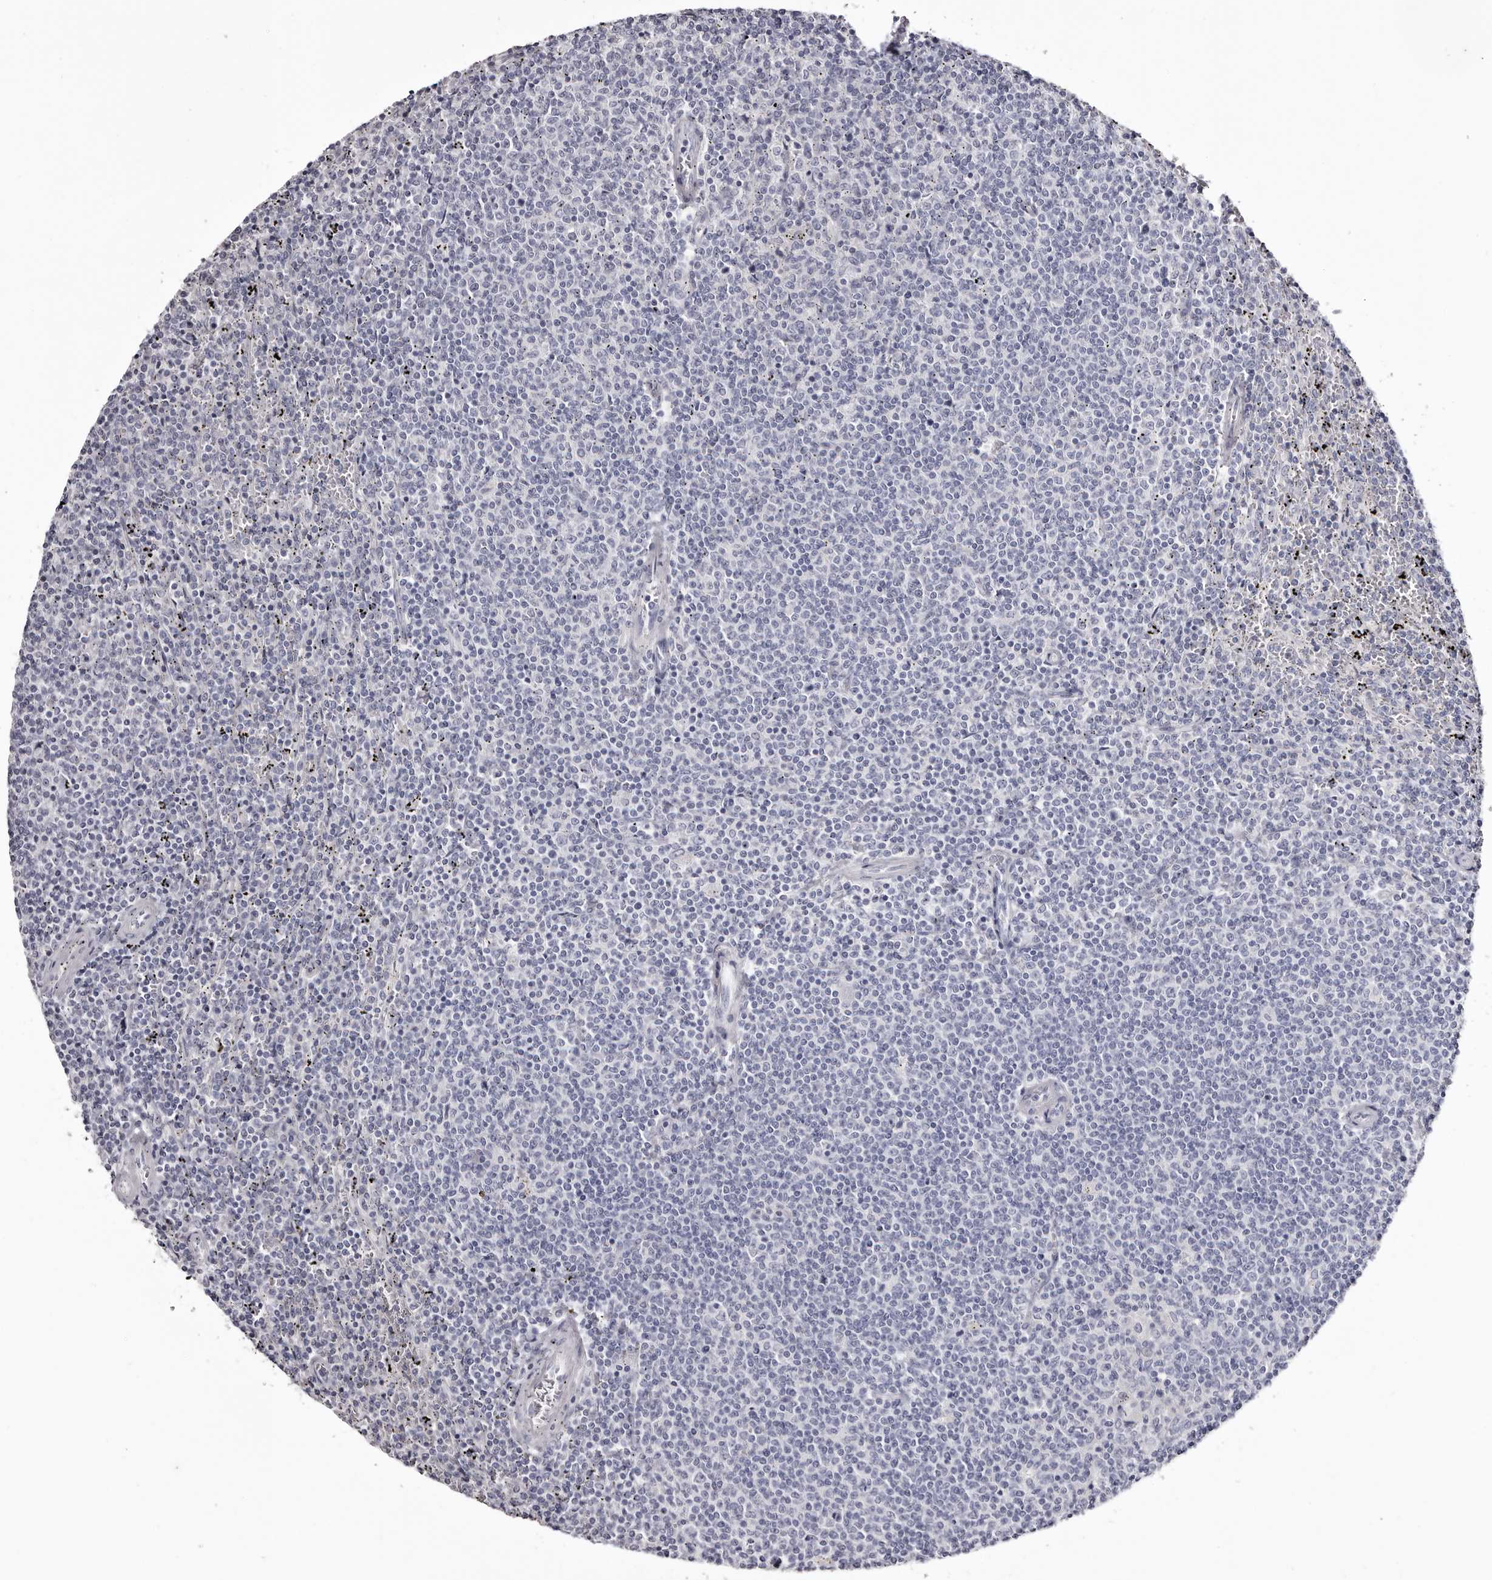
{"staining": {"intensity": "negative", "quantity": "none", "location": "none"}, "tissue": "lymphoma", "cell_type": "Tumor cells", "image_type": "cancer", "snomed": [{"axis": "morphology", "description": "Malignant lymphoma, non-Hodgkin's type, Low grade"}, {"axis": "topography", "description": "Spleen"}], "caption": "This is a micrograph of immunohistochemistry (IHC) staining of lymphoma, which shows no staining in tumor cells. The staining is performed using DAB (3,3'-diaminobenzidine) brown chromogen with nuclei counter-stained in using hematoxylin.", "gene": "CA6", "patient": {"sex": "female", "age": 50}}